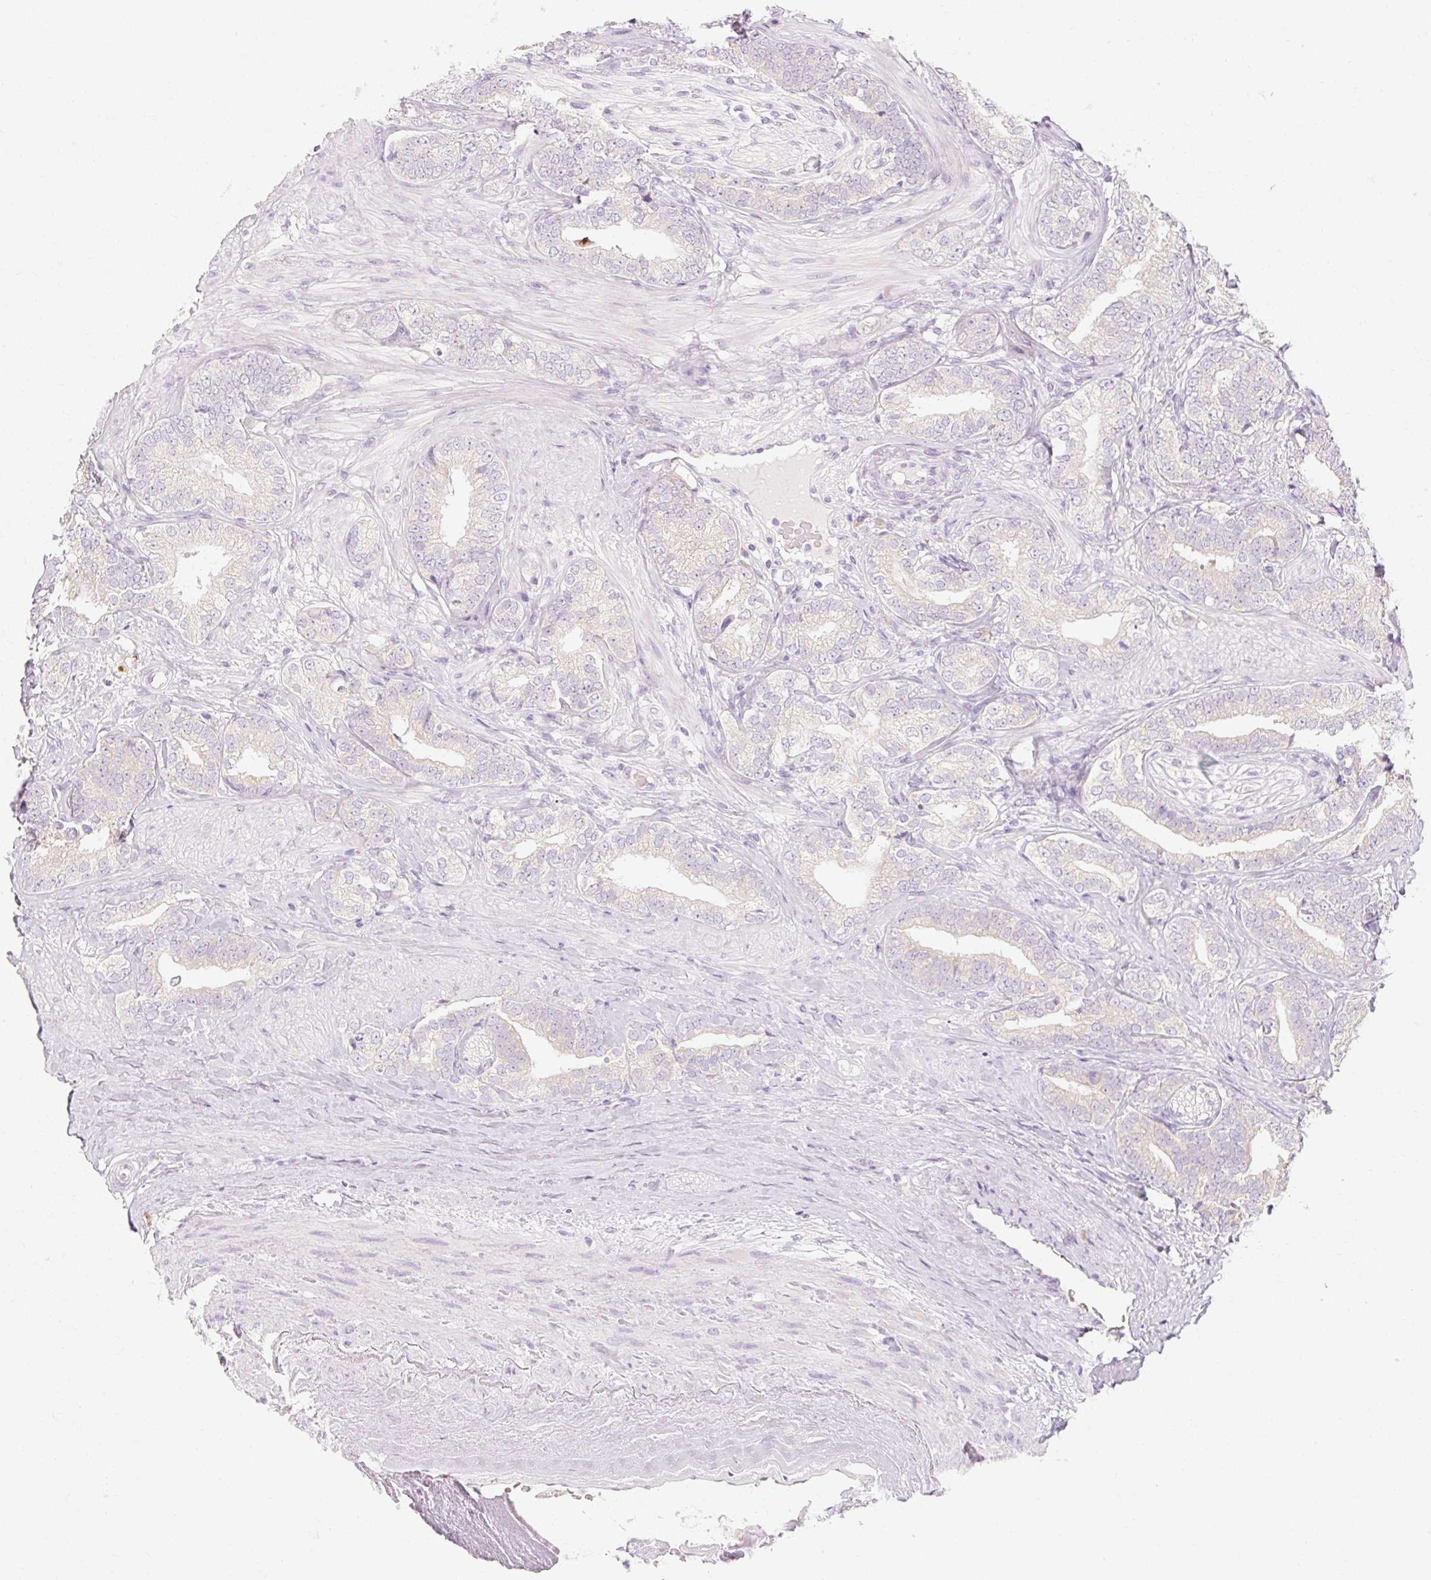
{"staining": {"intensity": "weak", "quantity": "<25%", "location": "cytoplasmic/membranous"}, "tissue": "prostate cancer", "cell_type": "Tumor cells", "image_type": "cancer", "snomed": [{"axis": "morphology", "description": "Adenocarcinoma, High grade"}, {"axis": "topography", "description": "Prostate"}], "caption": "High power microscopy photomicrograph of an immunohistochemistry histopathology image of prostate cancer (high-grade adenocarcinoma), revealing no significant positivity in tumor cells. Brightfield microscopy of immunohistochemistry (IHC) stained with DAB (3,3'-diaminobenzidine) (brown) and hematoxylin (blue), captured at high magnification.", "gene": "MYO1D", "patient": {"sex": "male", "age": 72}}